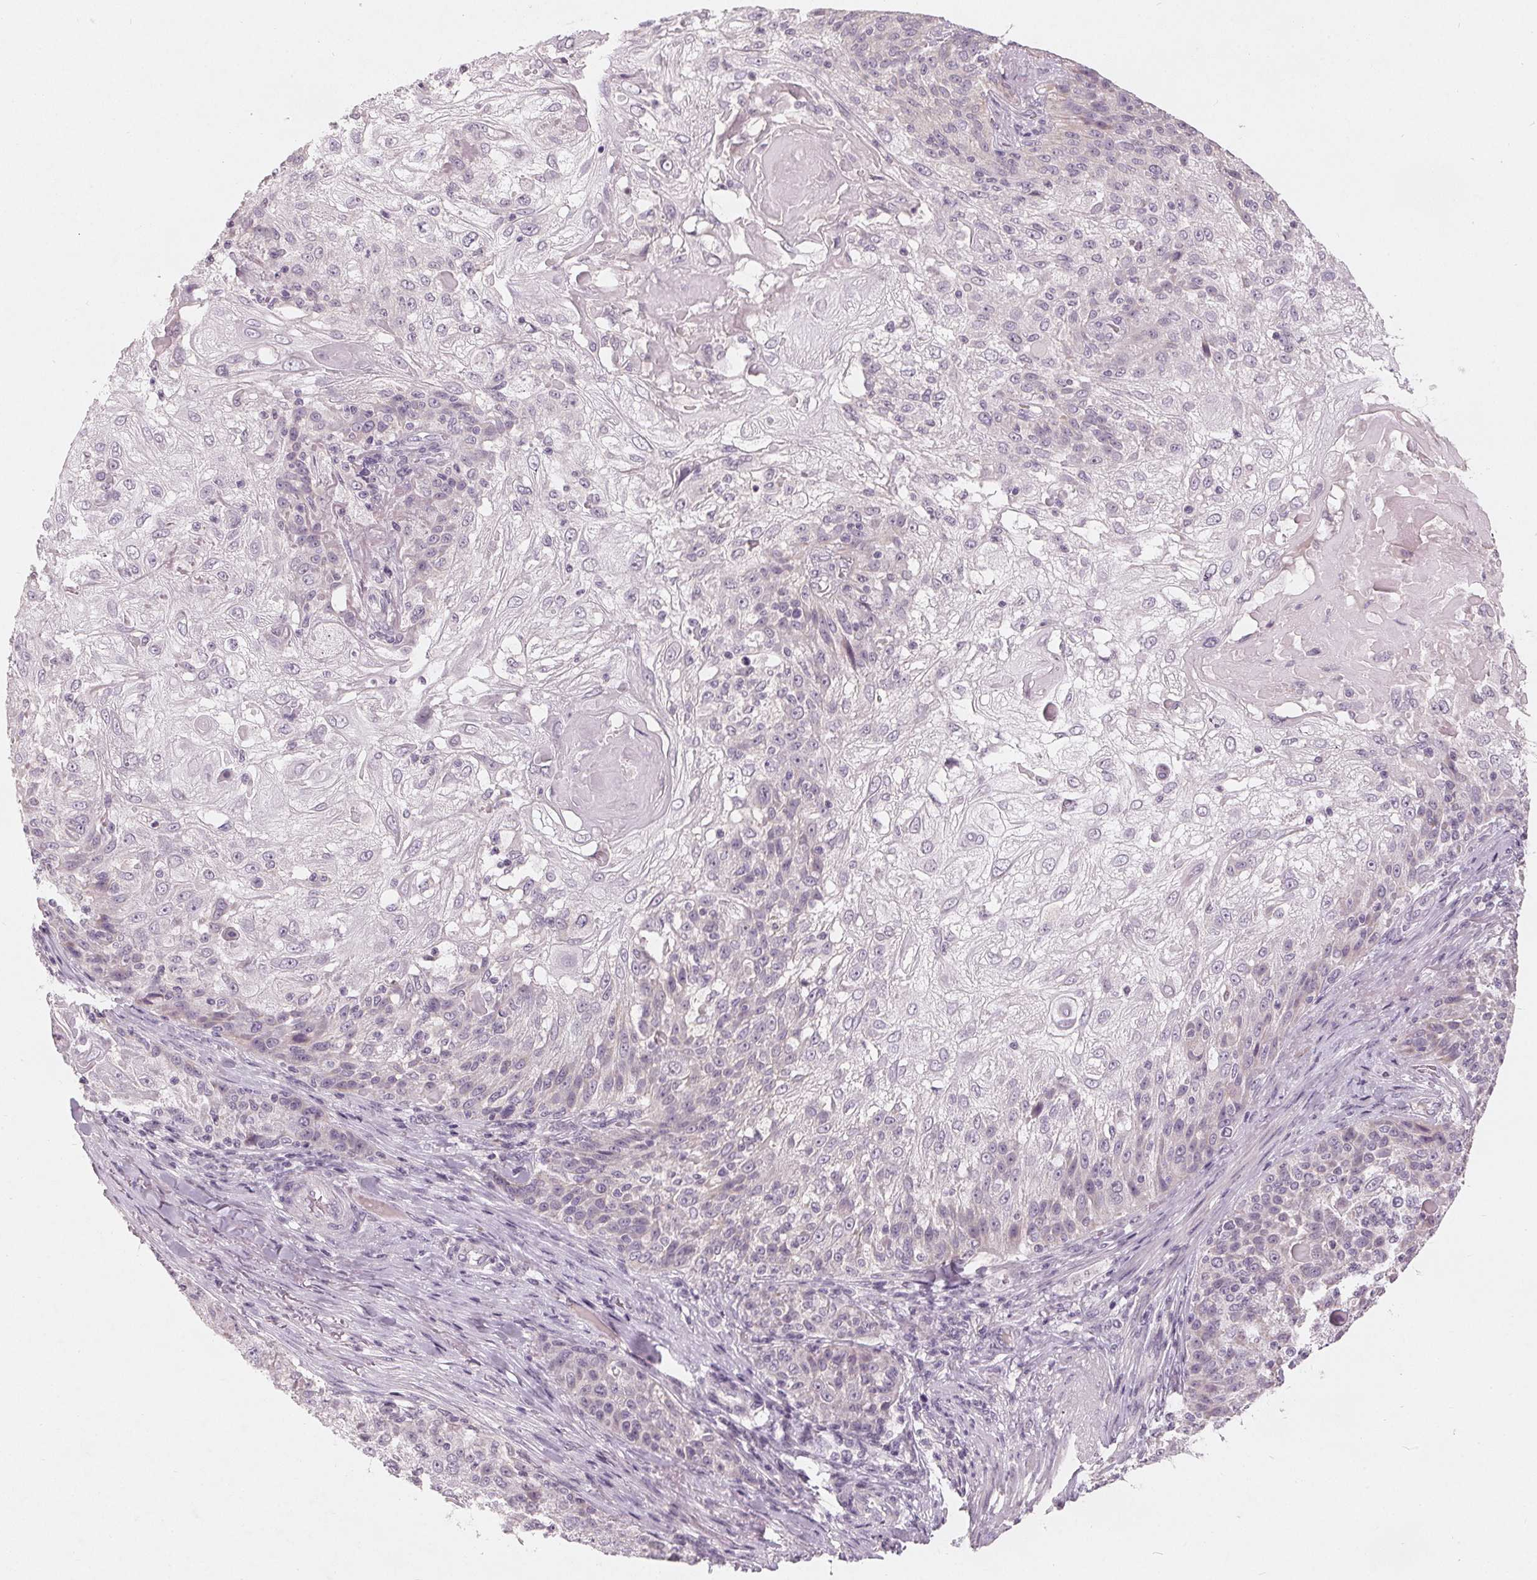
{"staining": {"intensity": "negative", "quantity": "none", "location": "none"}, "tissue": "skin cancer", "cell_type": "Tumor cells", "image_type": "cancer", "snomed": [{"axis": "morphology", "description": "Normal tissue, NOS"}, {"axis": "morphology", "description": "Squamous cell carcinoma, NOS"}, {"axis": "topography", "description": "Skin"}], "caption": "High power microscopy histopathology image of an immunohistochemistry micrograph of skin cancer, revealing no significant expression in tumor cells. The staining was performed using DAB (3,3'-diaminobenzidine) to visualize the protein expression in brown, while the nuclei were stained in blue with hematoxylin (Magnification: 20x).", "gene": "TRIM60", "patient": {"sex": "female", "age": 83}}